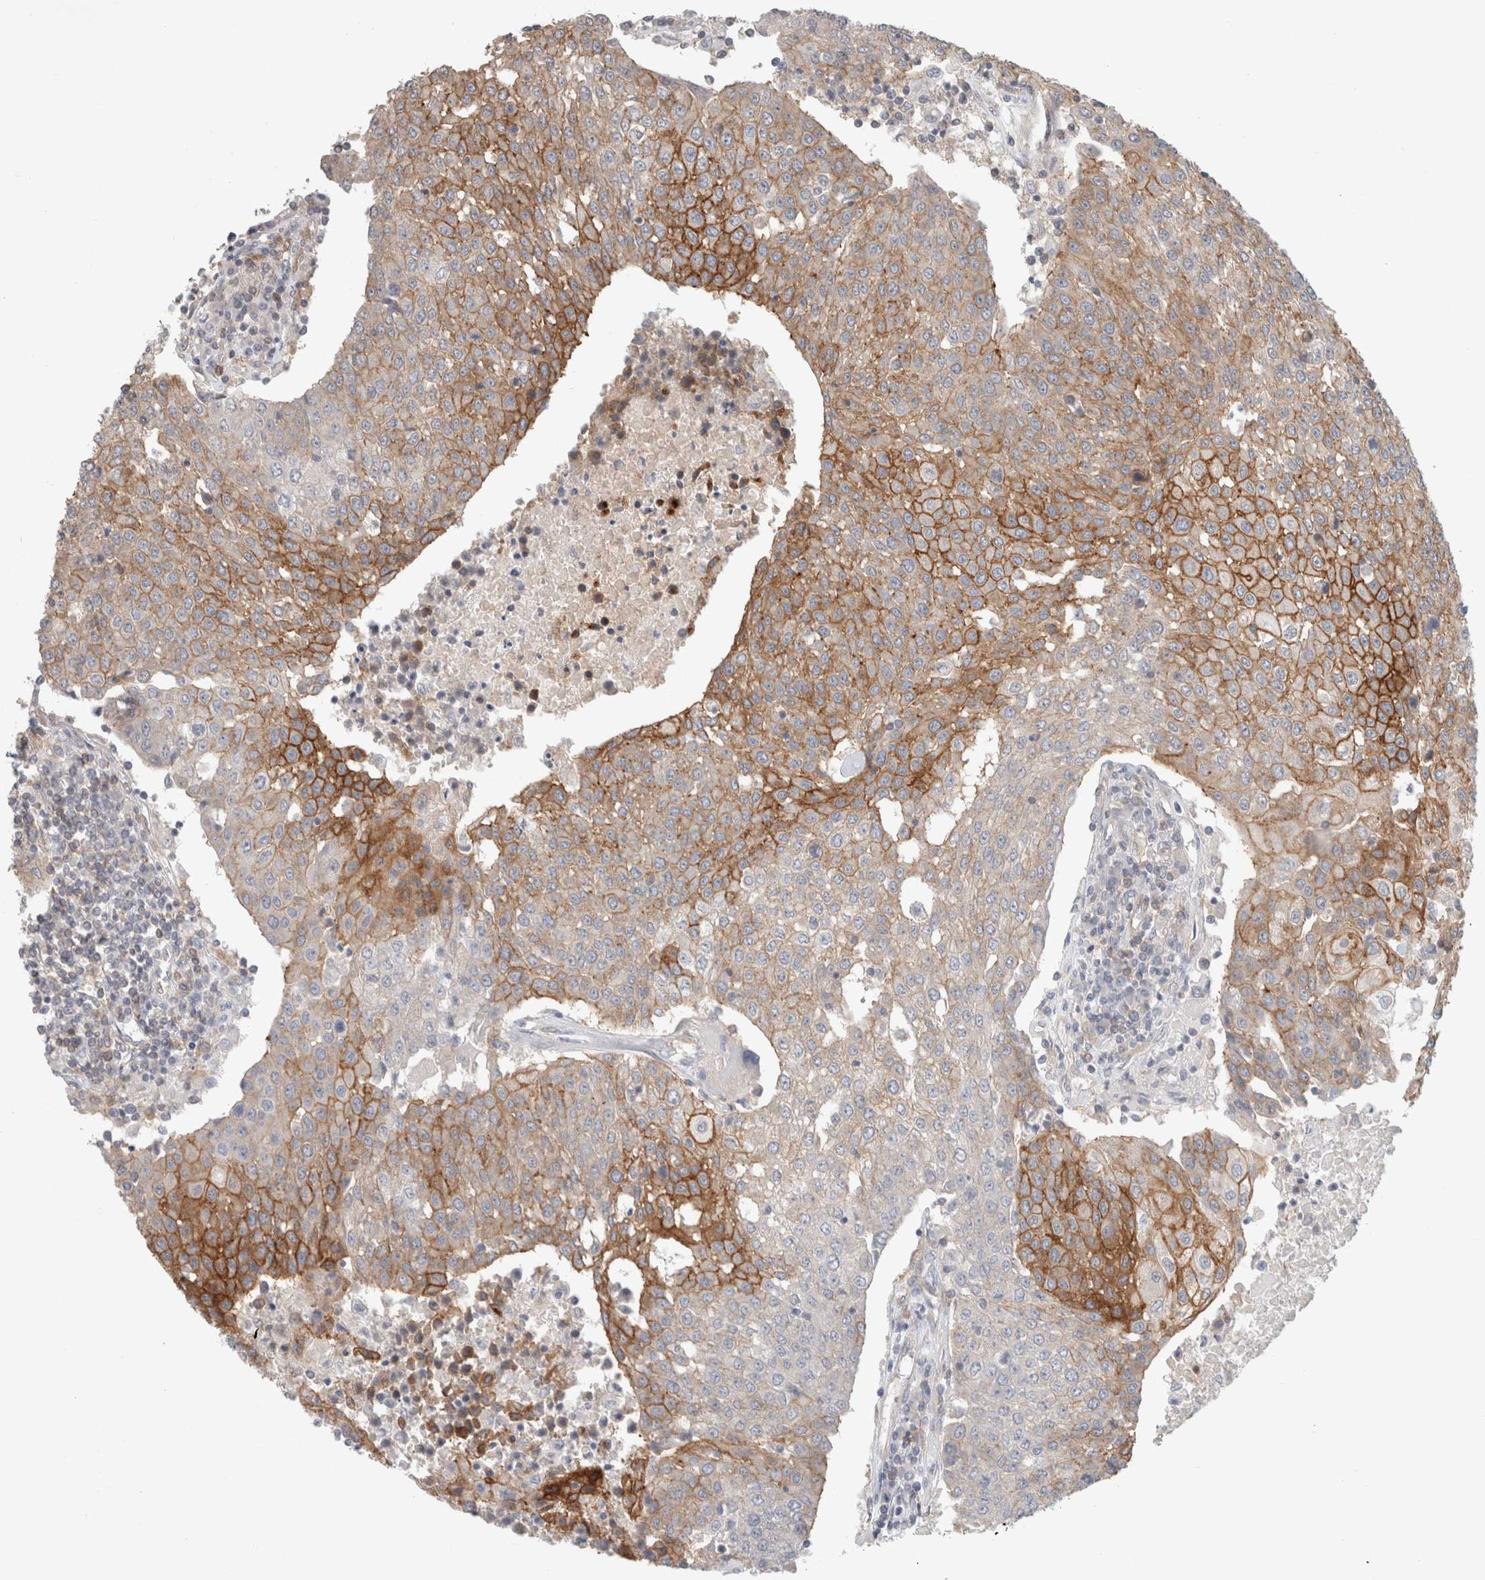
{"staining": {"intensity": "moderate", "quantity": "25%-75%", "location": "cytoplasmic/membranous"}, "tissue": "urothelial cancer", "cell_type": "Tumor cells", "image_type": "cancer", "snomed": [{"axis": "morphology", "description": "Urothelial carcinoma, High grade"}, {"axis": "topography", "description": "Urinary bladder"}], "caption": "Tumor cells demonstrate medium levels of moderate cytoplasmic/membranous positivity in about 25%-75% of cells in urothelial cancer. (DAB (3,3'-diaminobenzidine) IHC with brightfield microscopy, high magnification).", "gene": "RASAL2", "patient": {"sex": "female", "age": 85}}